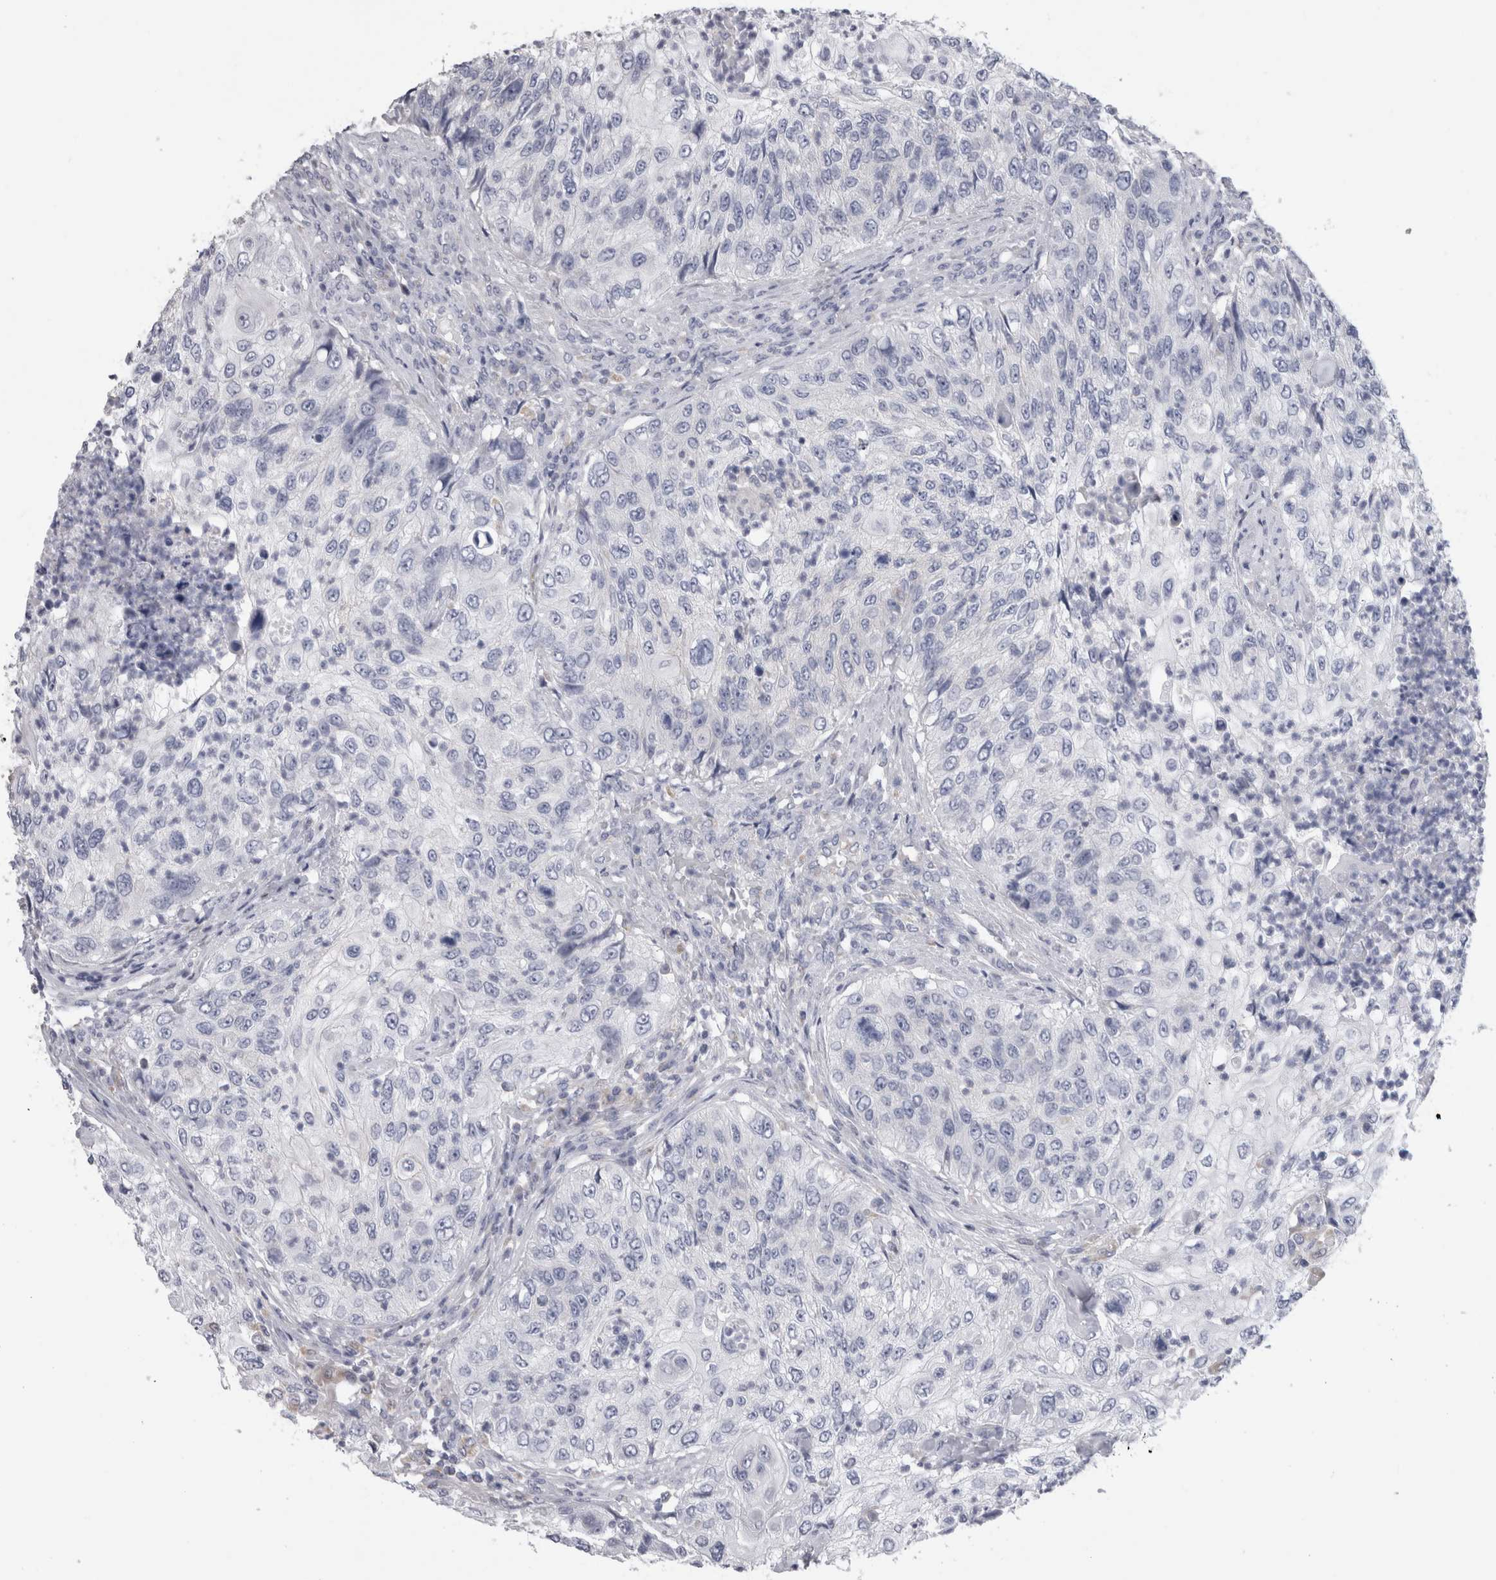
{"staining": {"intensity": "negative", "quantity": "none", "location": "none"}, "tissue": "urothelial cancer", "cell_type": "Tumor cells", "image_type": "cancer", "snomed": [{"axis": "morphology", "description": "Urothelial carcinoma, High grade"}, {"axis": "topography", "description": "Urinary bladder"}], "caption": "The photomicrograph demonstrates no significant expression in tumor cells of high-grade urothelial carcinoma.", "gene": "DHRS4", "patient": {"sex": "female", "age": 60}}